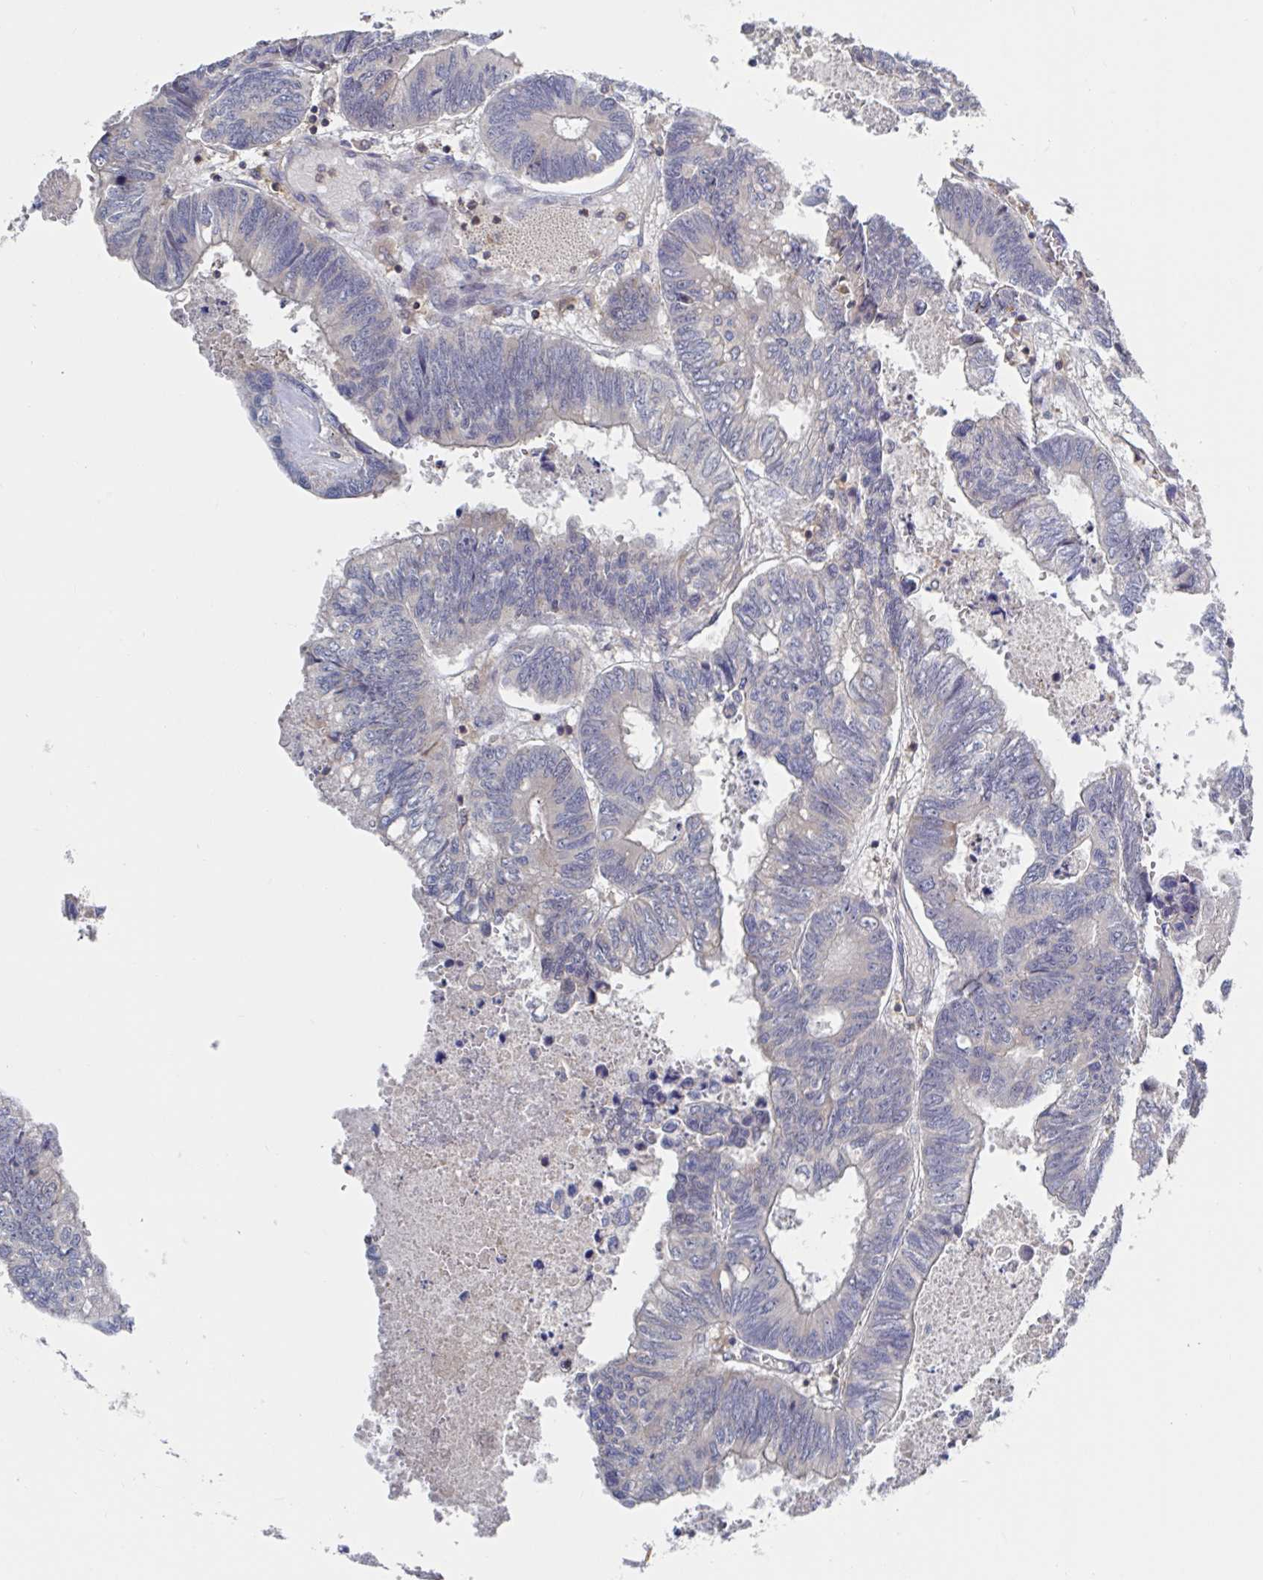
{"staining": {"intensity": "weak", "quantity": "25%-75%", "location": "cytoplasmic/membranous"}, "tissue": "colorectal cancer", "cell_type": "Tumor cells", "image_type": "cancer", "snomed": [{"axis": "morphology", "description": "Adenocarcinoma, NOS"}, {"axis": "topography", "description": "Colon"}], "caption": "Weak cytoplasmic/membranous positivity for a protein is appreciated in about 25%-75% of tumor cells of colorectal cancer (adenocarcinoma) using immunohistochemistry.", "gene": "DHRS12", "patient": {"sex": "male", "age": 62}}